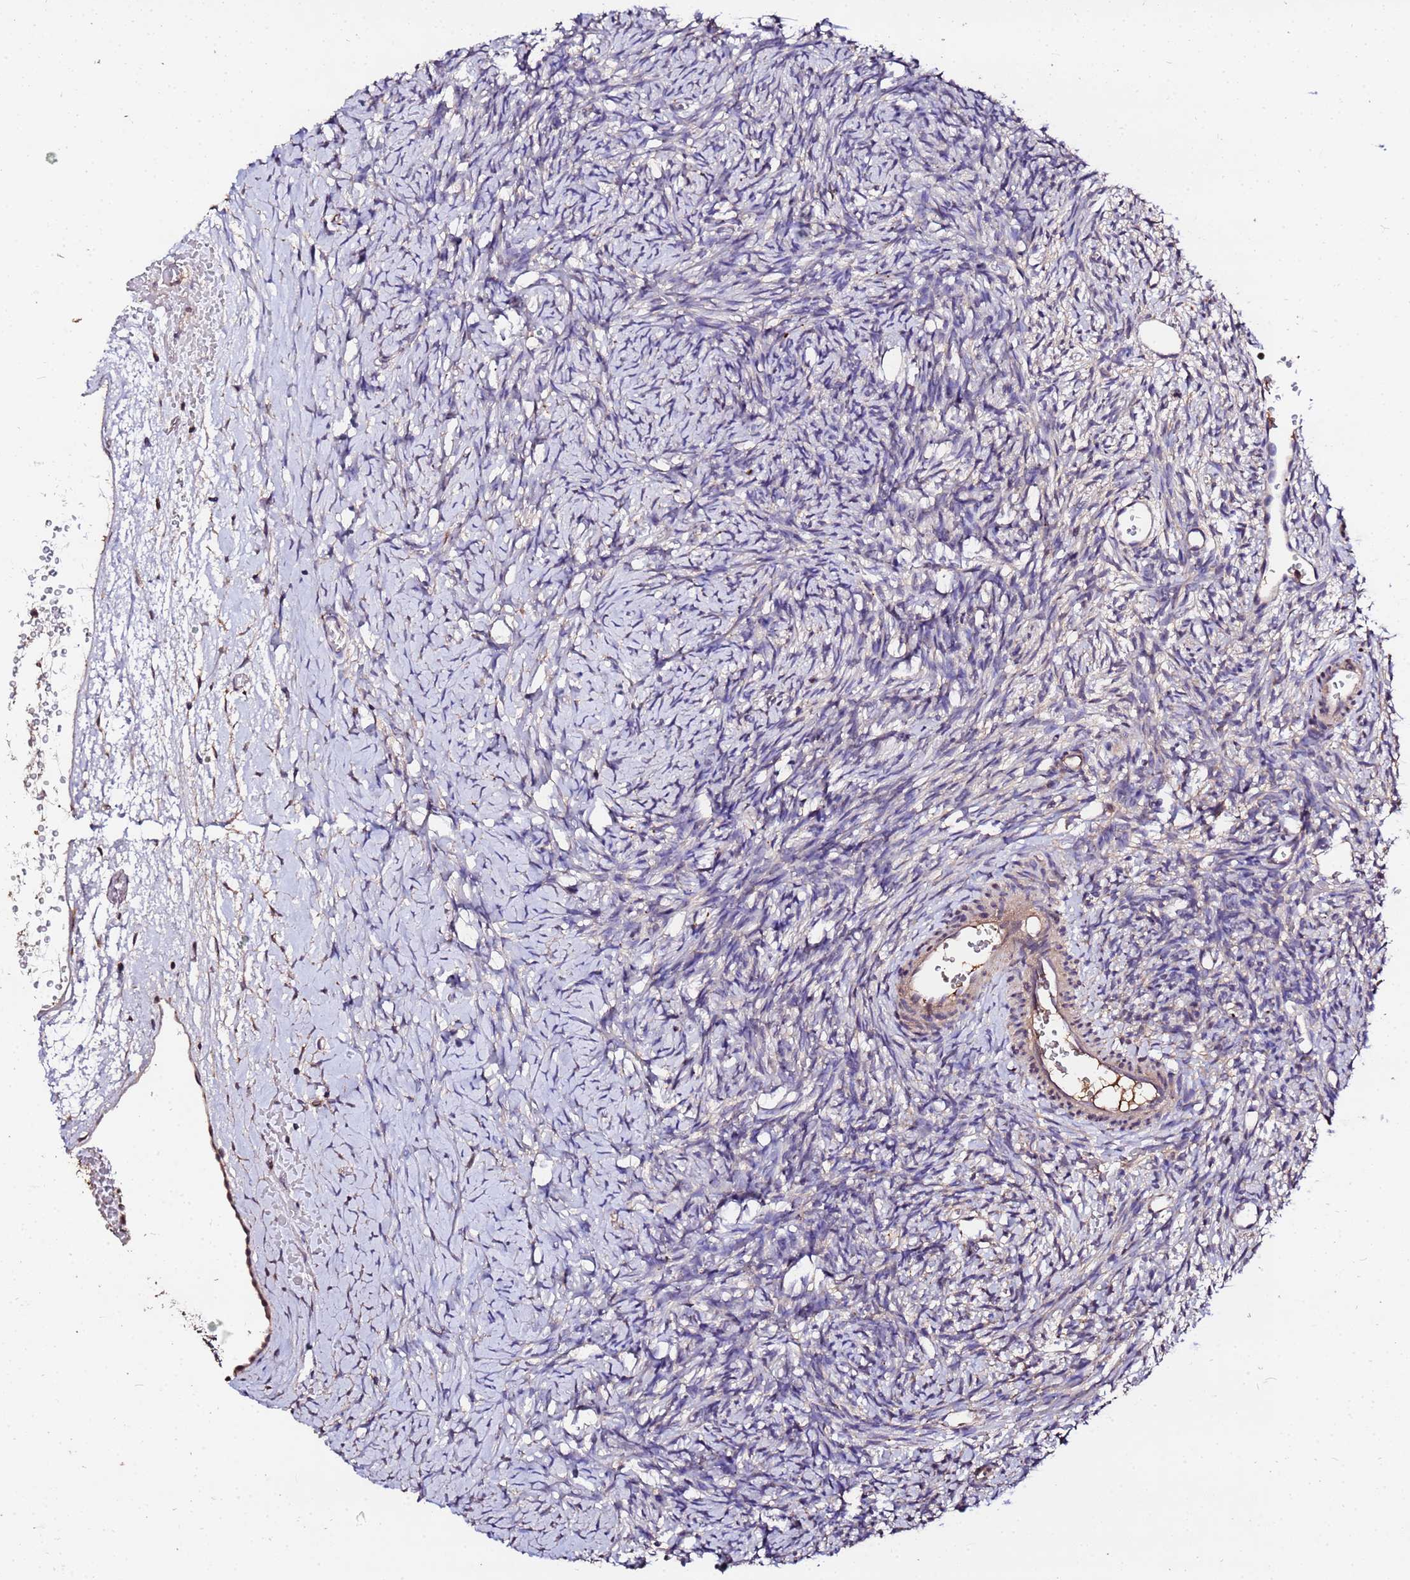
{"staining": {"intensity": "negative", "quantity": "none", "location": "none"}, "tissue": "ovary", "cell_type": "Ovarian stroma cells", "image_type": "normal", "snomed": [{"axis": "morphology", "description": "Normal tissue, NOS"}, {"axis": "topography", "description": "Ovary"}], "caption": "A micrograph of human ovary is negative for staining in ovarian stroma cells. (Brightfield microscopy of DAB (3,3'-diaminobenzidine) IHC at high magnification).", "gene": "MTERF1", "patient": {"sex": "female", "age": 39}}